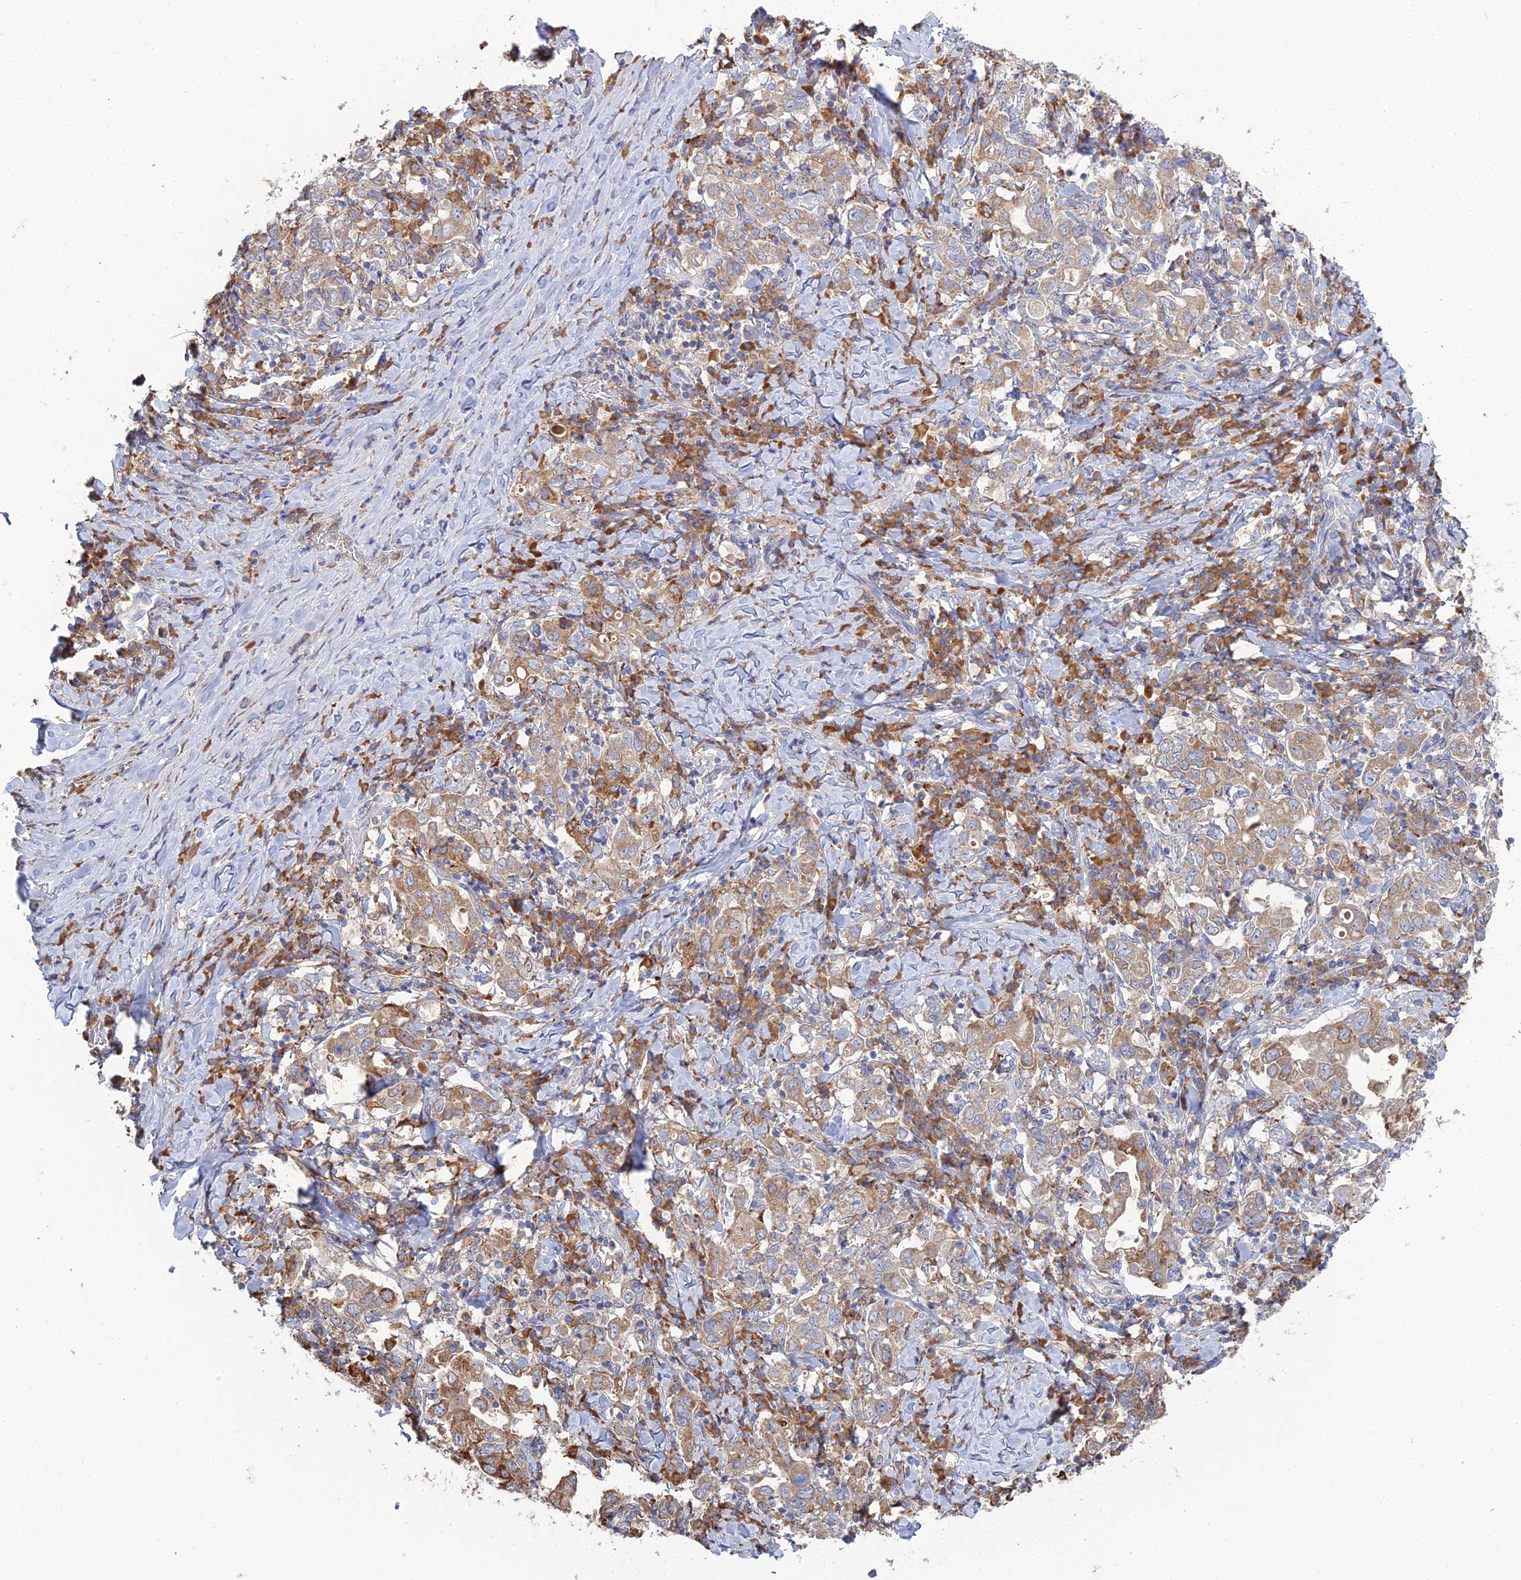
{"staining": {"intensity": "moderate", "quantity": "25%-75%", "location": "cytoplasmic/membranous"}, "tissue": "stomach cancer", "cell_type": "Tumor cells", "image_type": "cancer", "snomed": [{"axis": "morphology", "description": "Adenocarcinoma, NOS"}, {"axis": "topography", "description": "Stomach, upper"}], "caption": "Approximately 25%-75% of tumor cells in stomach cancer show moderate cytoplasmic/membranous protein staining as visualized by brown immunohistochemical staining.", "gene": "TRAPPC6A", "patient": {"sex": "male", "age": 62}}